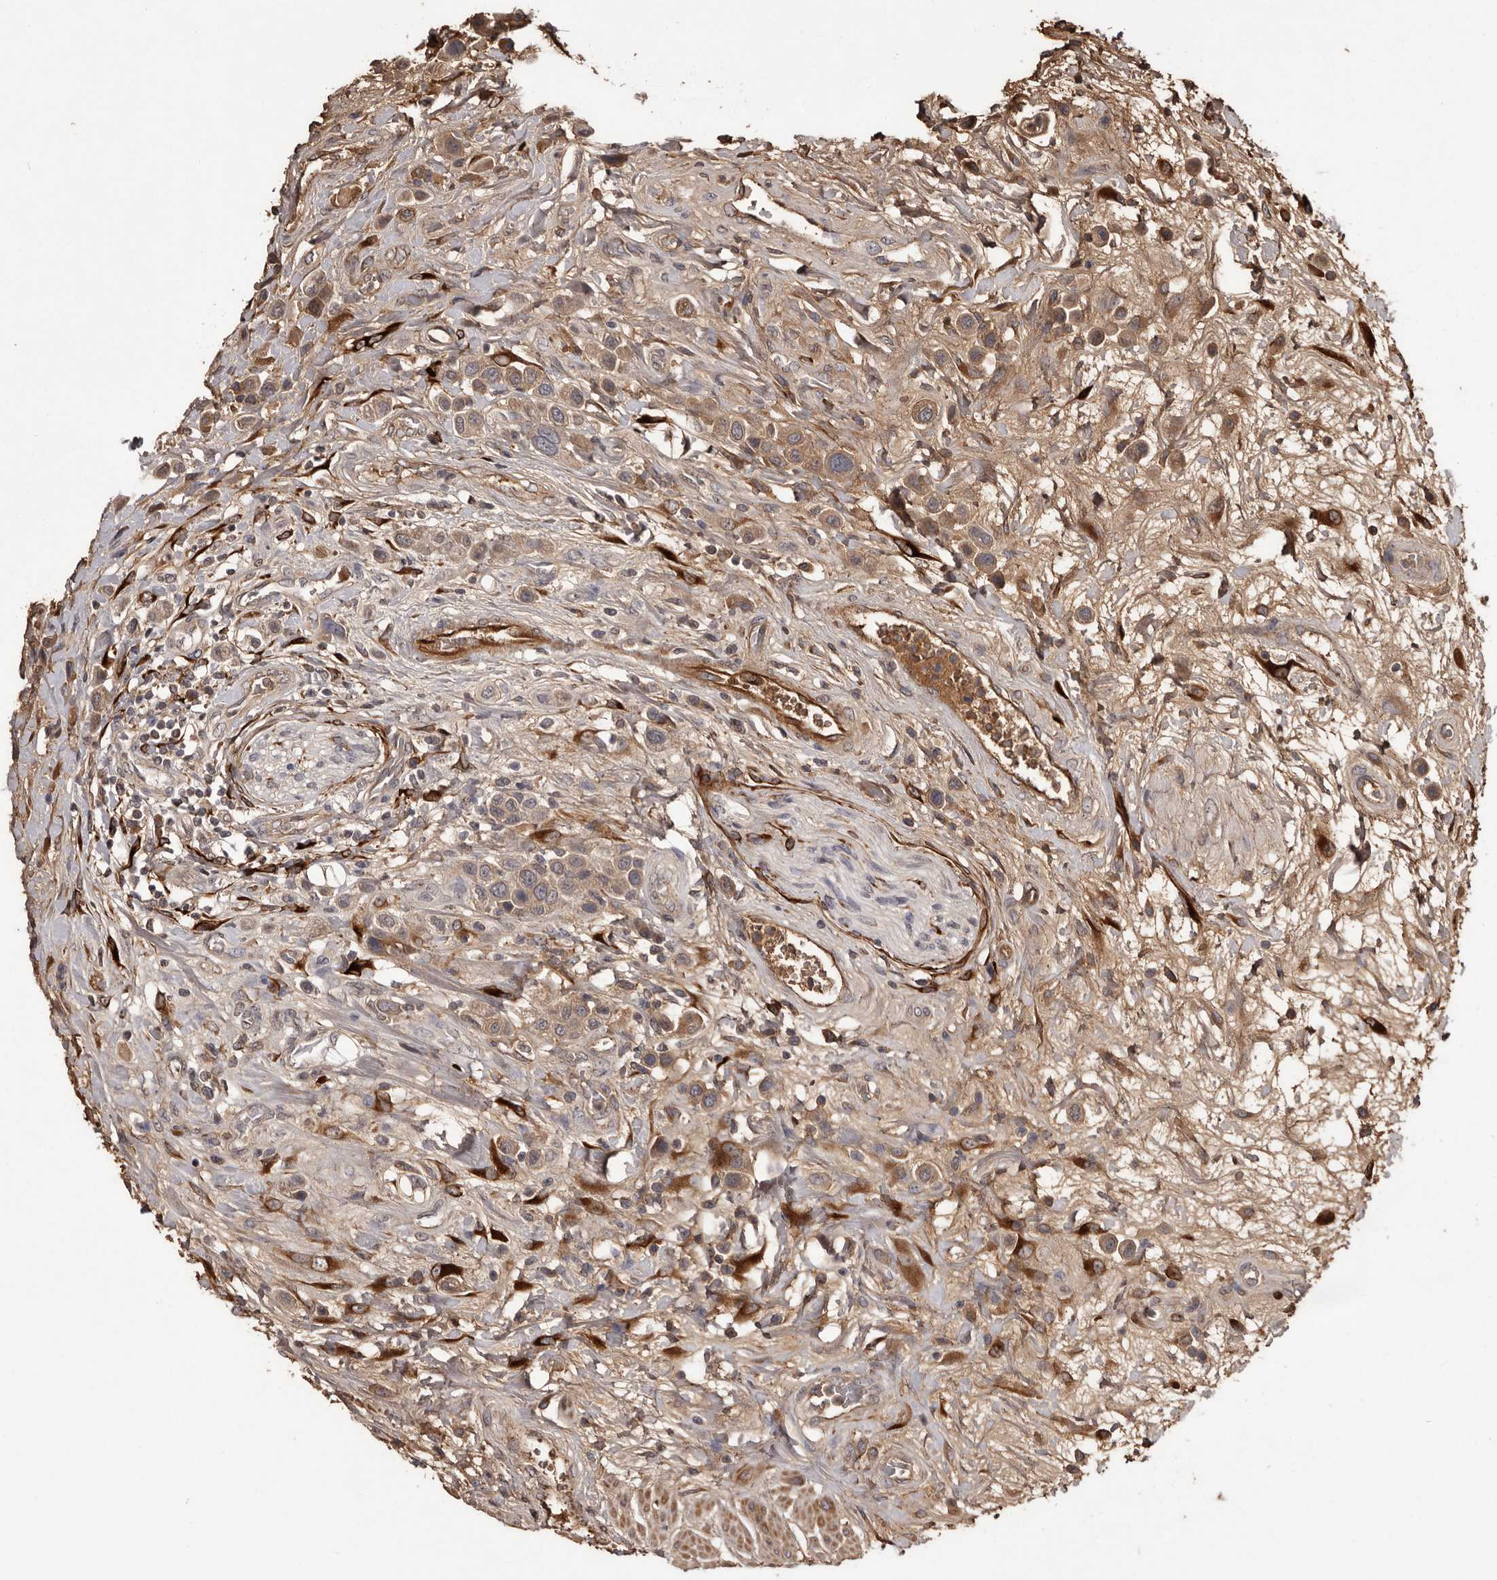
{"staining": {"intensity": "moderate", "quantity": ">75%", "location": "cytoplasmic/membranous"}, "tissue": "urothelial cancer", "cell_type": "Tumor cells", "image_type": "cancer", "snomed": [{"axis": "morphology", "description": "Urothelial carcinoma, High grade"}, {"axis": "topography", "description": "Urinary bladder"}], "caption": "A histopathology image of urothelial cancer stained for a protein demonstrates moderate cytoplasmic/membranous brown staining in tumor cells. The protein is stained brown, and the nuclei are stained in blue (DAB IHC with brightfield microscopy, high magnification).", "gene": "CYP1B1", "patient": {"sex": "male", "age": 50}}